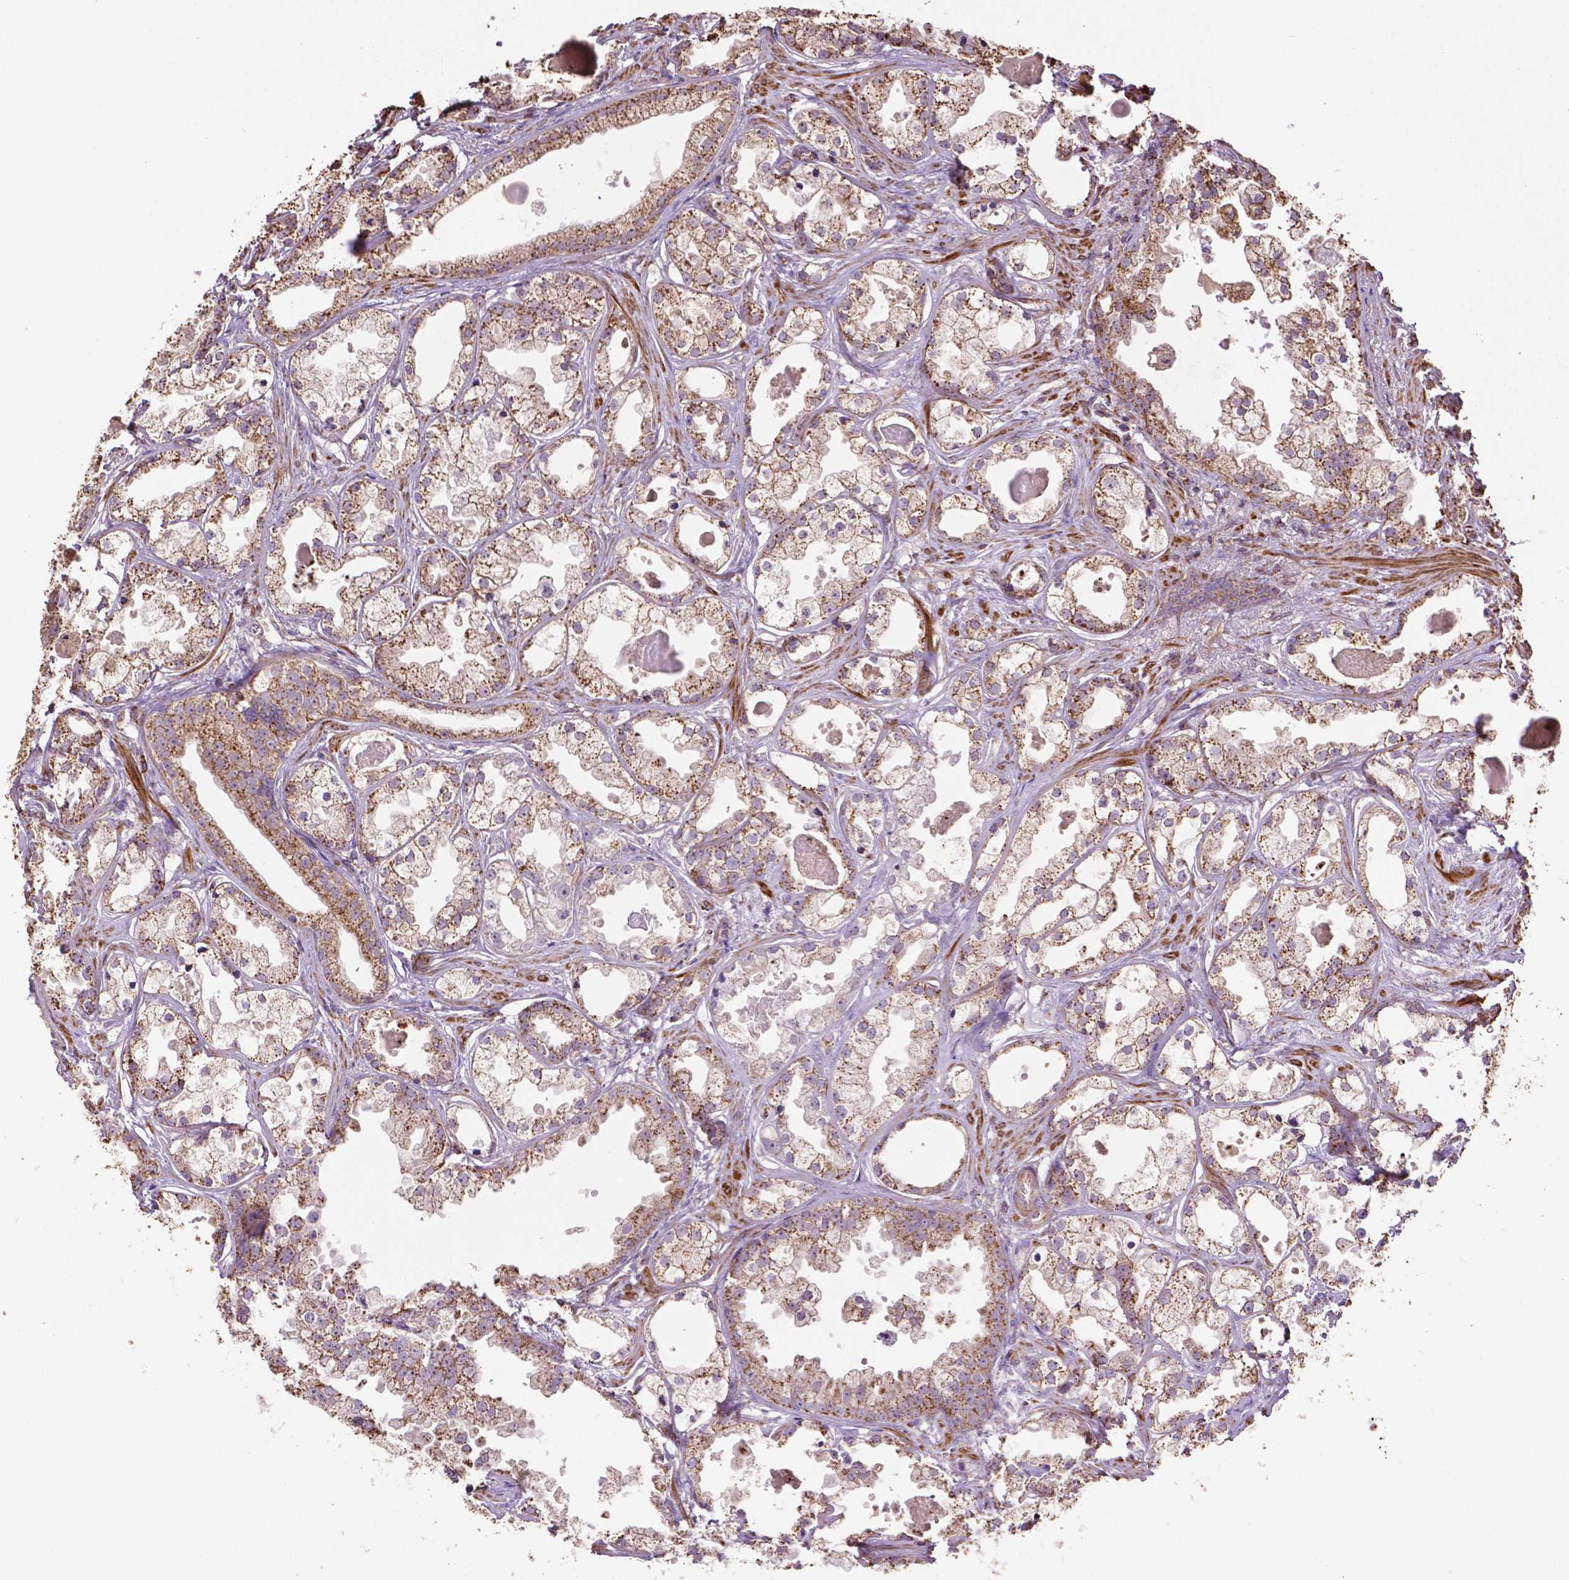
{"staining": {"intensity": "moderate", "quantity": ">75%", "location": "cytoplasmic/membranous"}, "tissue": "prostate cancer", "cell_type": "Tumor cells", "image_type": "cancer", "snomed": [{"axis": "morphology", "description": "Adenocarcinoma, Low grade"}, {"axis": "topography", "description": "Prostate"}], "caption": "Tumor cells demonstrate medium levels of moderate cytoplasmic/membranous positivity in about >75% of cells in human adenocarcinoma (low-grade) (prostate).", "gene": "LRR1", "patient": {"sex": "male", "age": 65}}